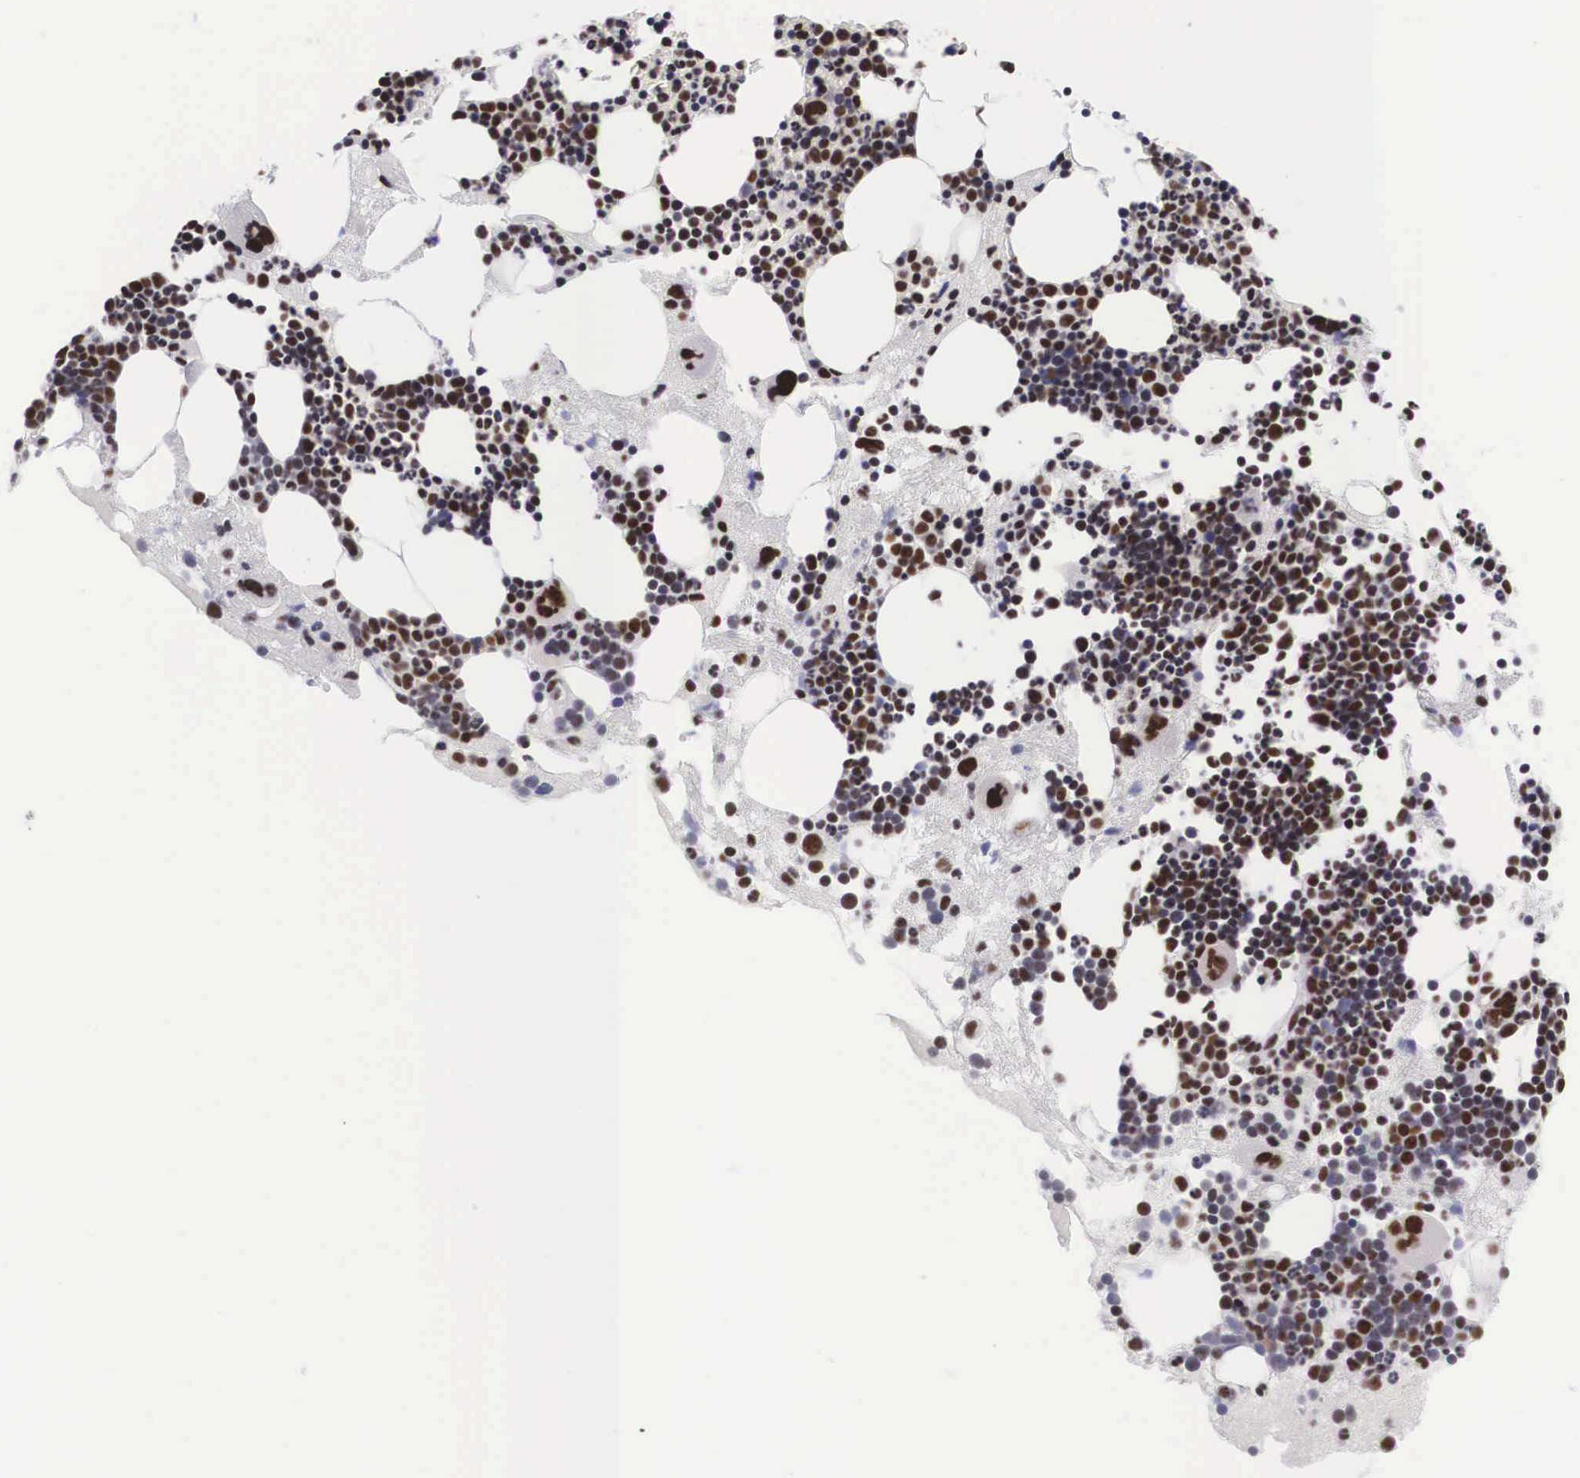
{"staining": {"intensity": "strong", "quantity": ">75%", "location": "nuclear"}, "tissue": "bone marrow", "cell_type": "Hematopoietic cells", "image_type": "normal", "snomed": [{"axis": "morphology", "description": "Normal tissue, NOS"}, {"axis": "topography", "description": "Bone marrow"}], "caption": "Hematopoietic cells reveal high levels of strong nuclear staining in about >75% of cells in normal human bone marrow.", "gene": "SF3A1", "patient": {"sex": "male", "age": 75}}